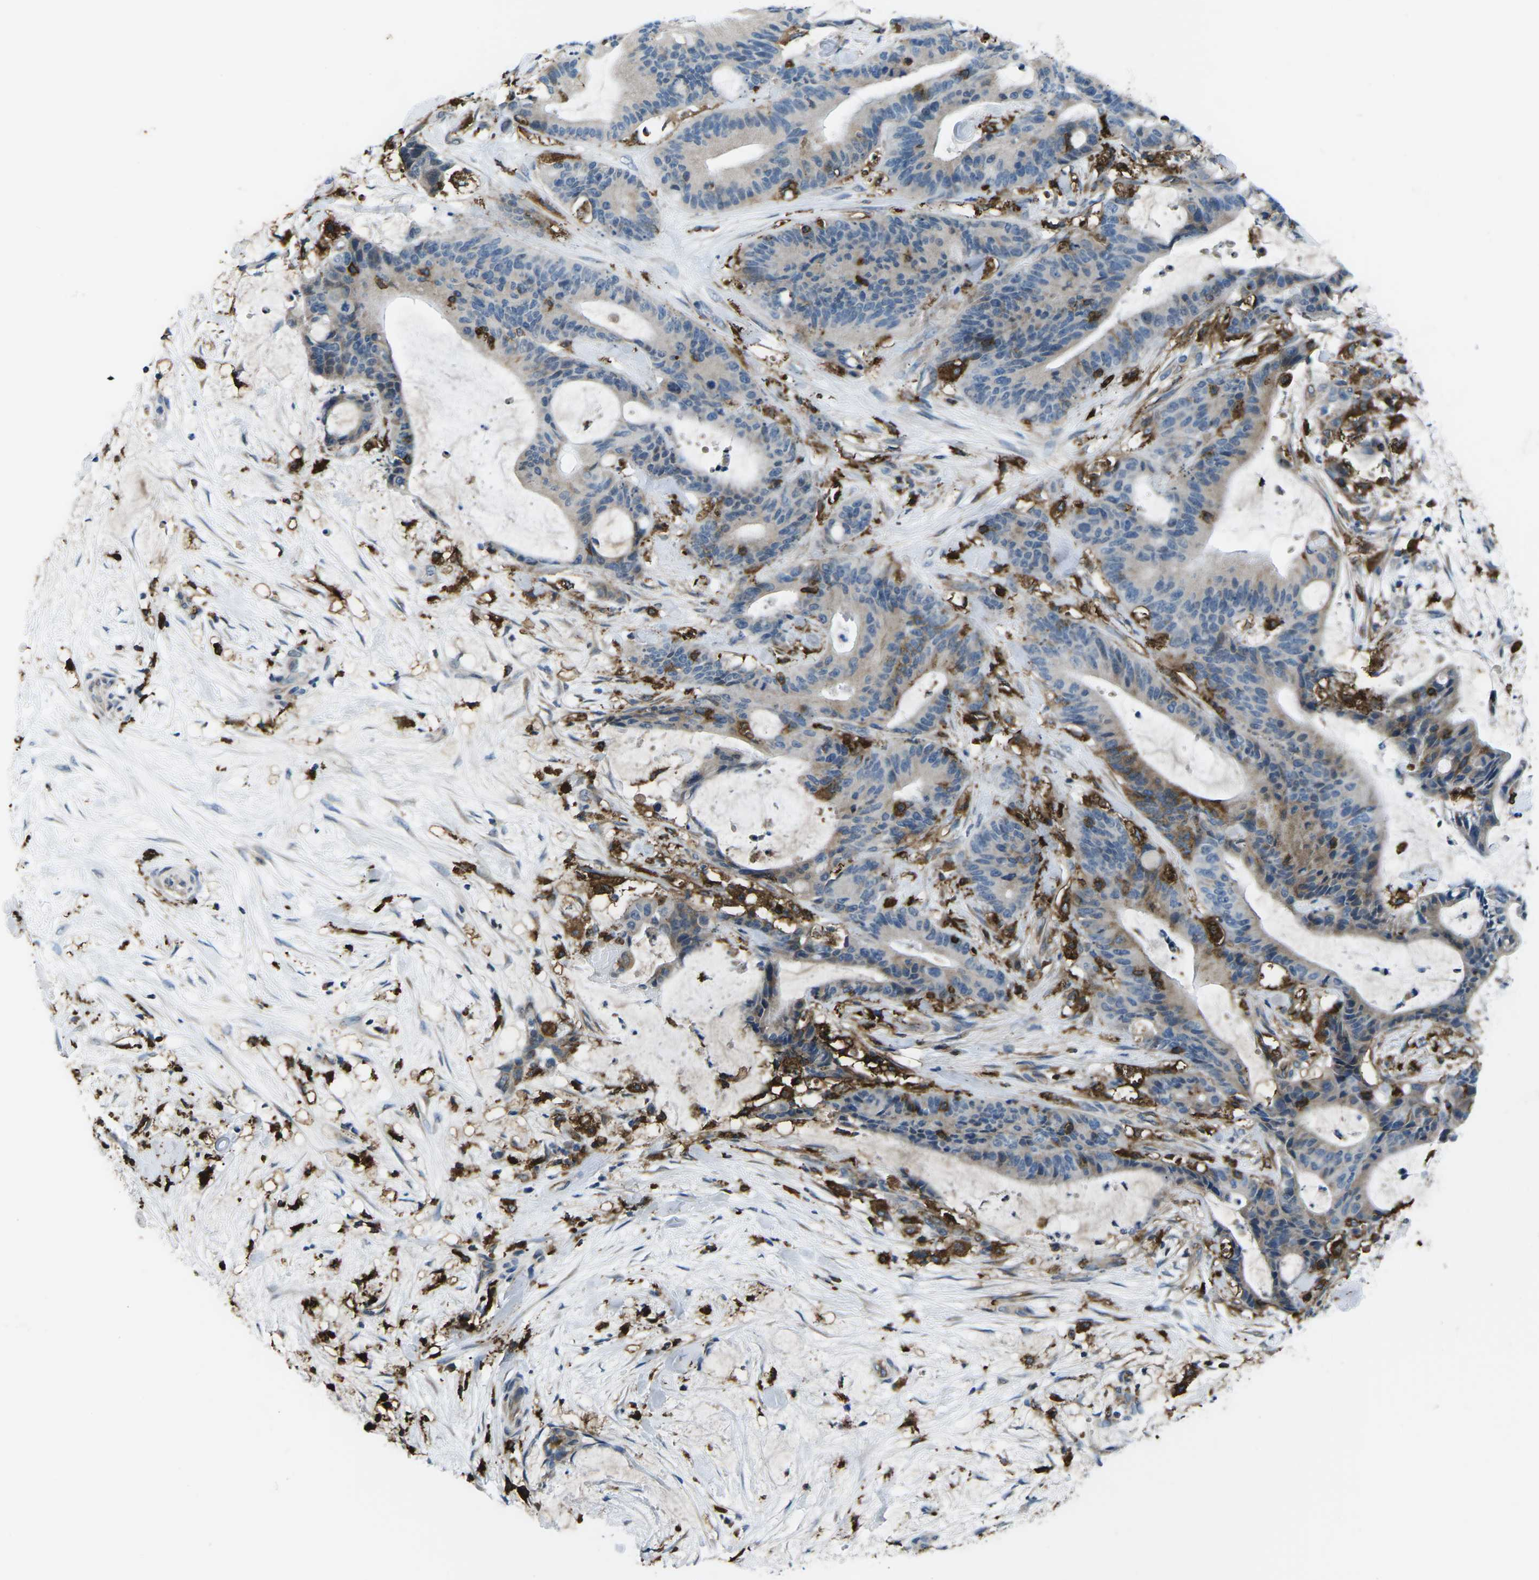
{"staining": {"intensity": "weak", "quantity": "25%-75%", "location": "cytoplasmic/membranous"}, "tissue": "liver cancer", "cell_type": "Tumor cells", "image_type": "cancer", "snomed": [{"axis": "morphology", "description": "Cholangiocarcinoma"}, {"axis": "topography", "description": "Liver"}], "caption": "Liver cancer tissue shows weak cytoplasmic/membranous expression in about 25%-75% of tumor cells, visualized by immunohistochemistry.", "gene": "PTPN1", "patient": {"sex": "female", "age": 73}}